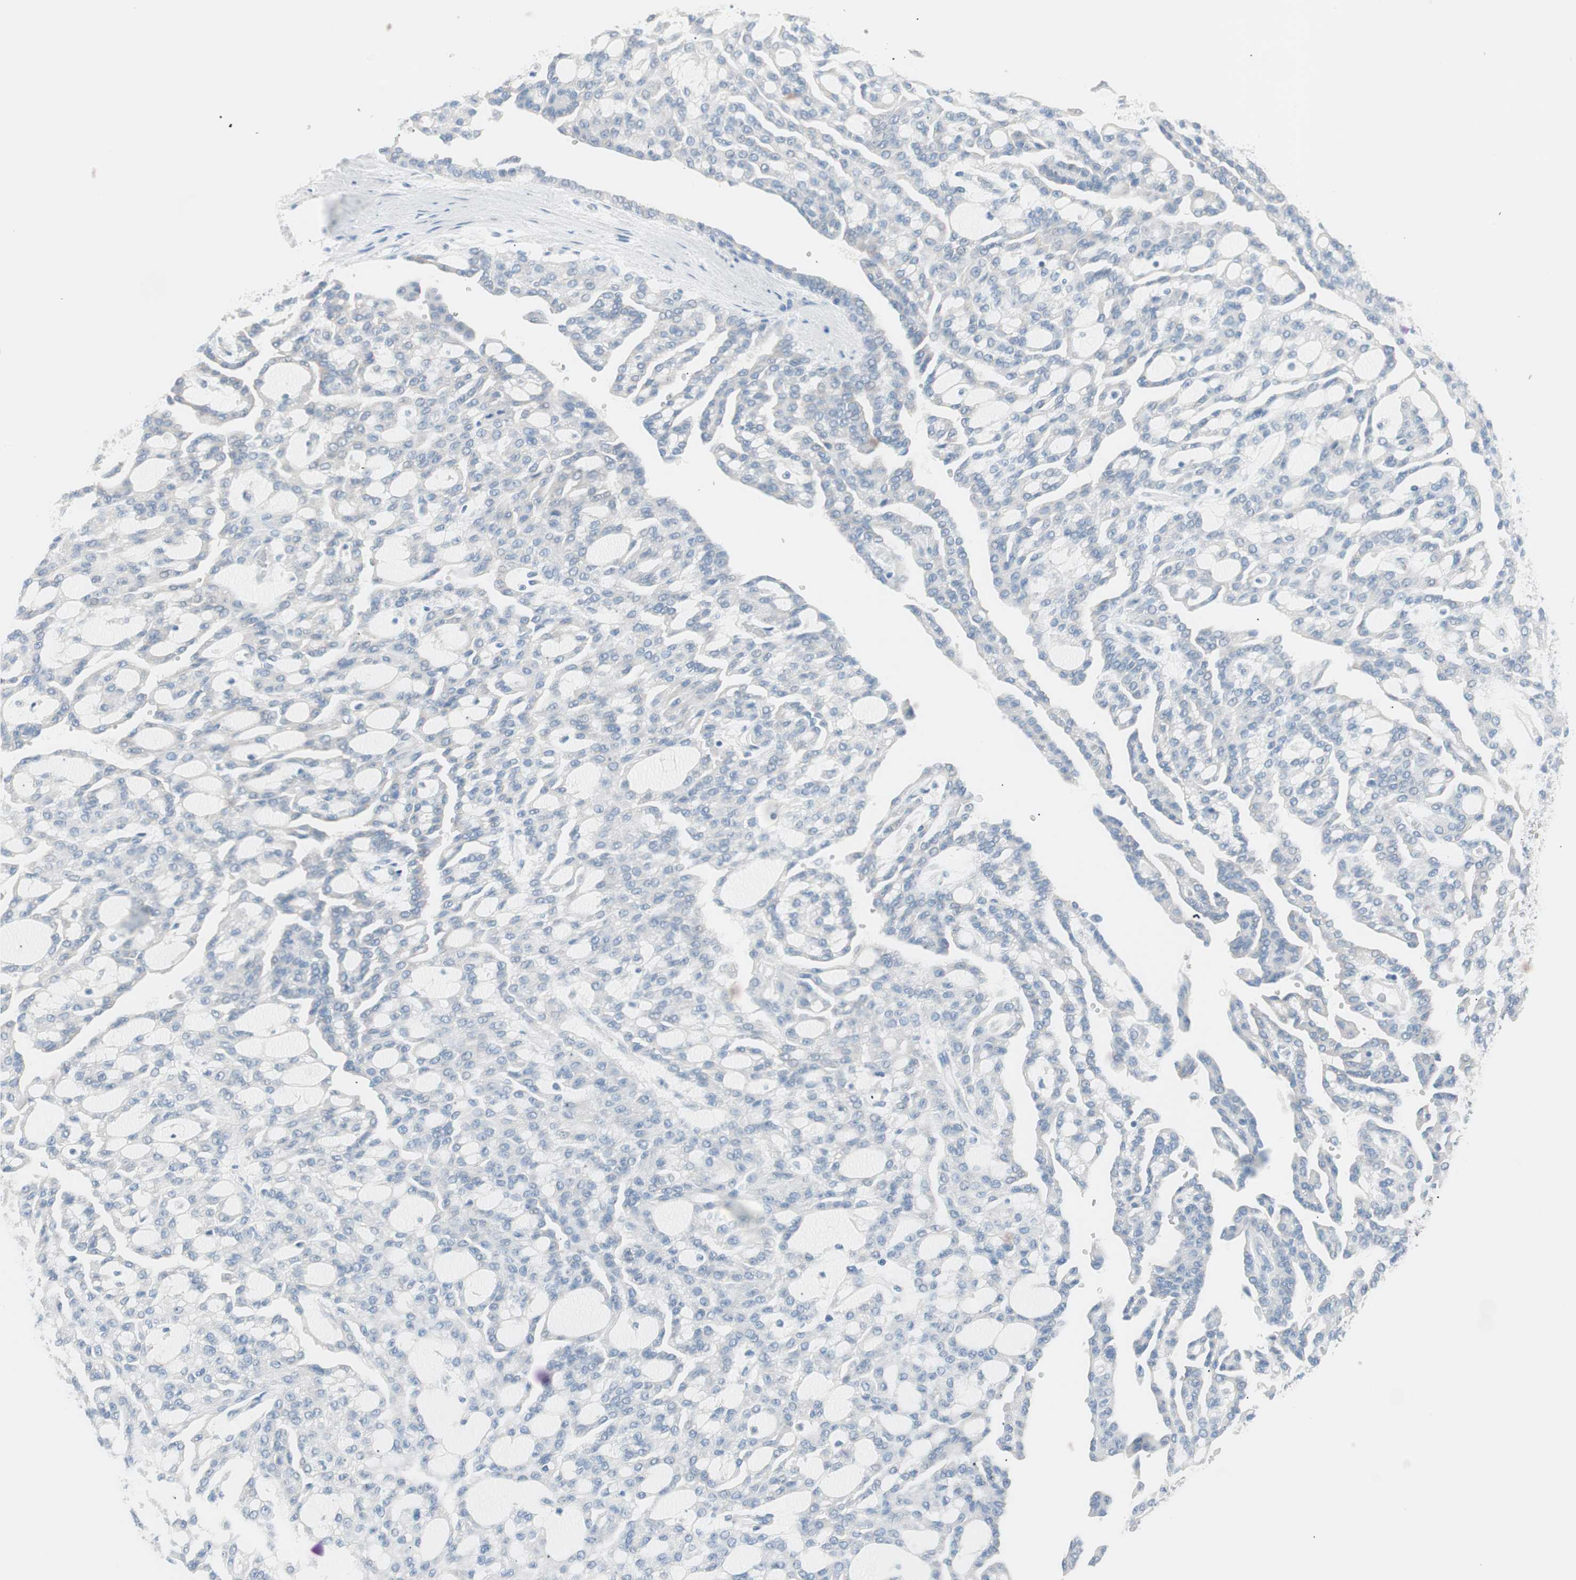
{"staining": {"intensity": "negative", "quantity": "none", "location": "none"}, "tissue": "renal cancer", "cell_type": "Tumor cells", "image_type": "cancer", "snomed": [{"axis": "morphology", "description": "Adenocarcinoma, NOS"}, {"axis": "topography", "description": "Kidney"}], "caption": "Tumor cells show no significant protein staining in adenocarcinoma (renal). Nuclei are stained in blue.", "gene": "VIL1", "patient": {"sex": "male", "age": 63}}